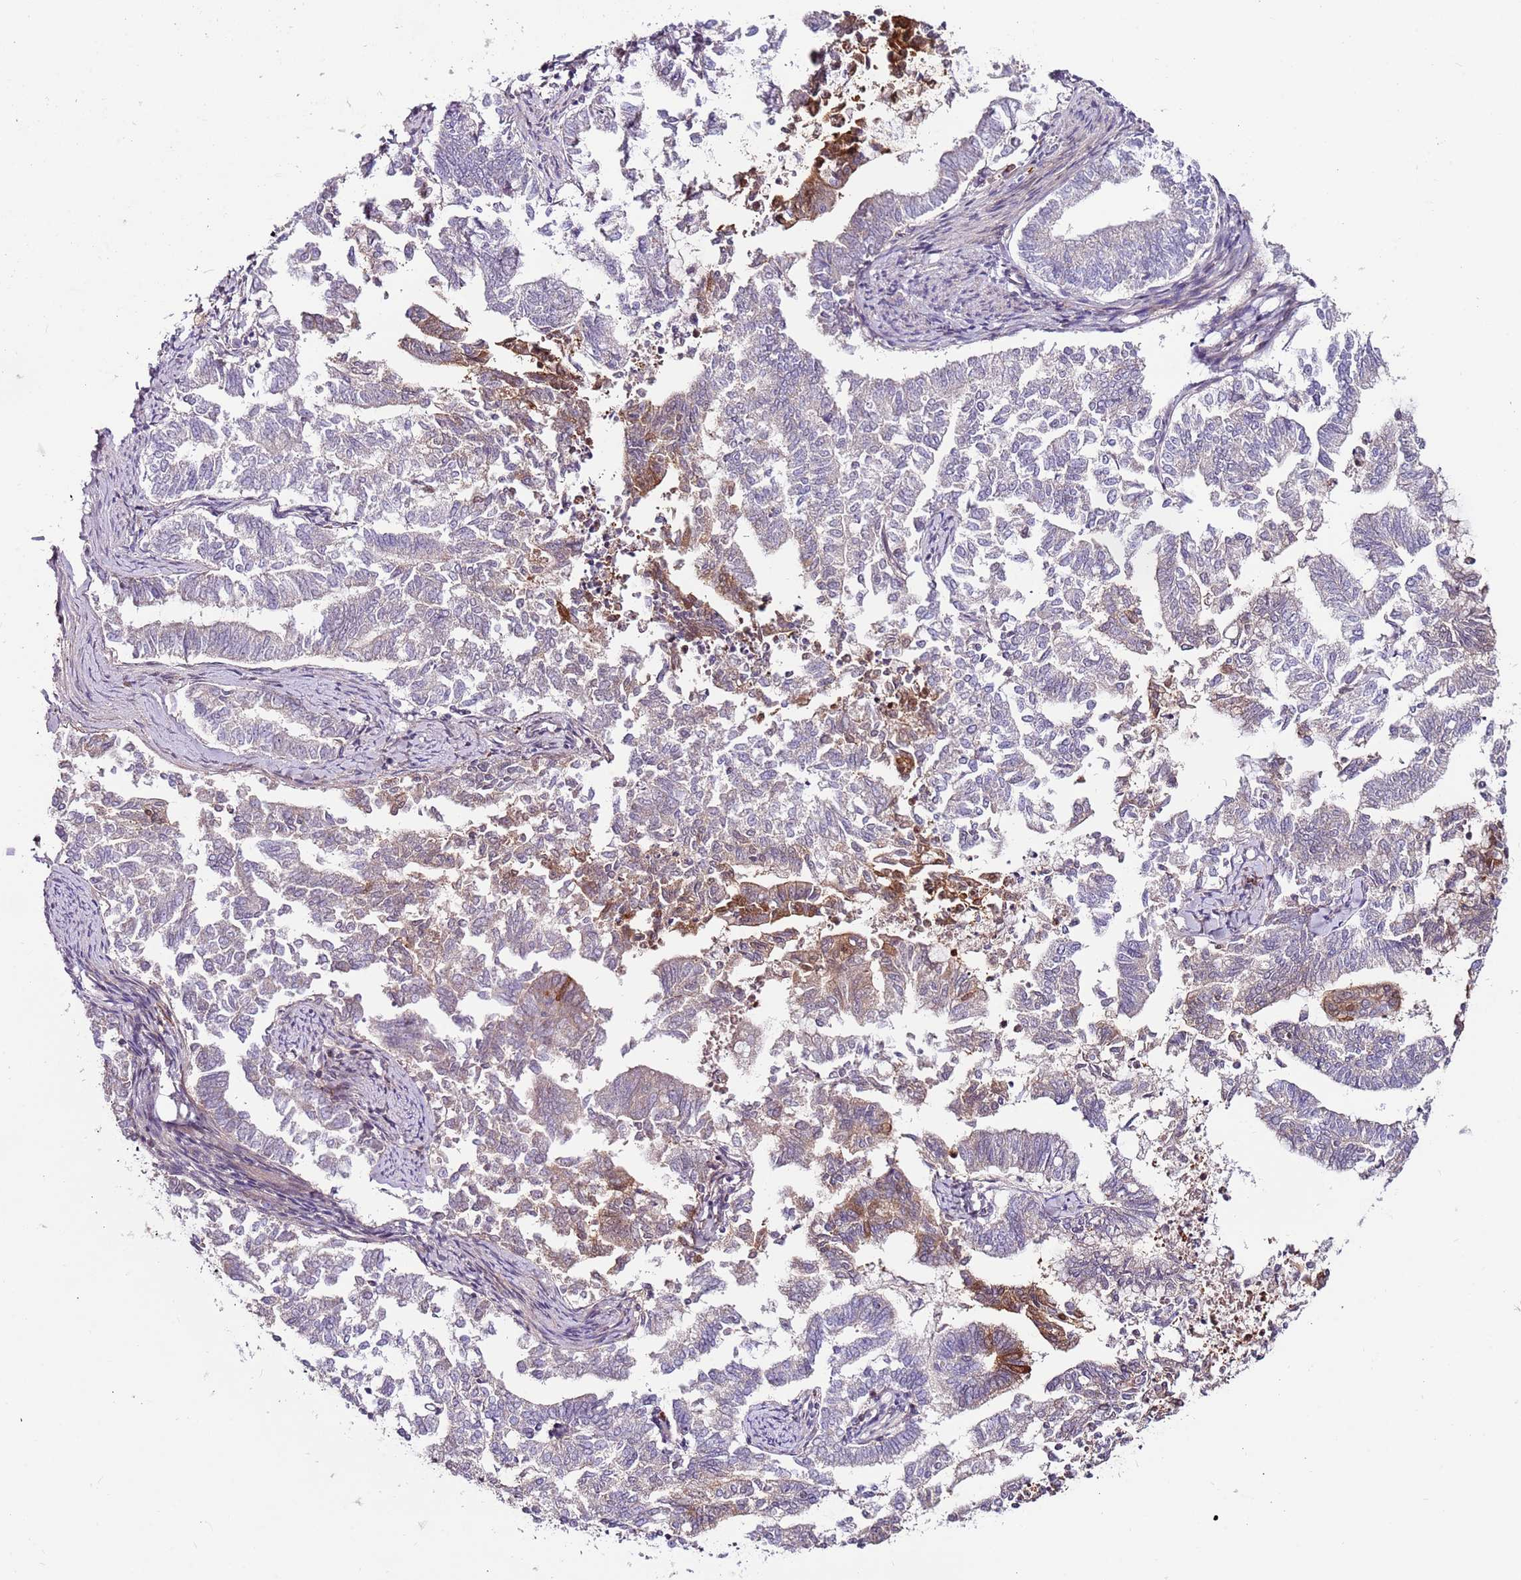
{"staining": {"intensity": "moderate", "quantity": "<25%", "location": "cytoplasmic/membranous"}, "tissue": "endometrial cancer", "cell_type": "Tumor cells", "image_type": "cancer", "snomed": [{"axis": "morphology", "description": "Adenocarcinoma, NOS"}, {"axis": "topography", "description": "Endometrium"}], "caption": "IHC image of human adenocarcinoma (endometrial) stained for a protein (brown), which exhibits low levels of moderate cytoplasmic/membranous positivity in approximately <25% of tumor cells.", "gene": "MTG2", "patient": {"sex": "female", "age": 79}}